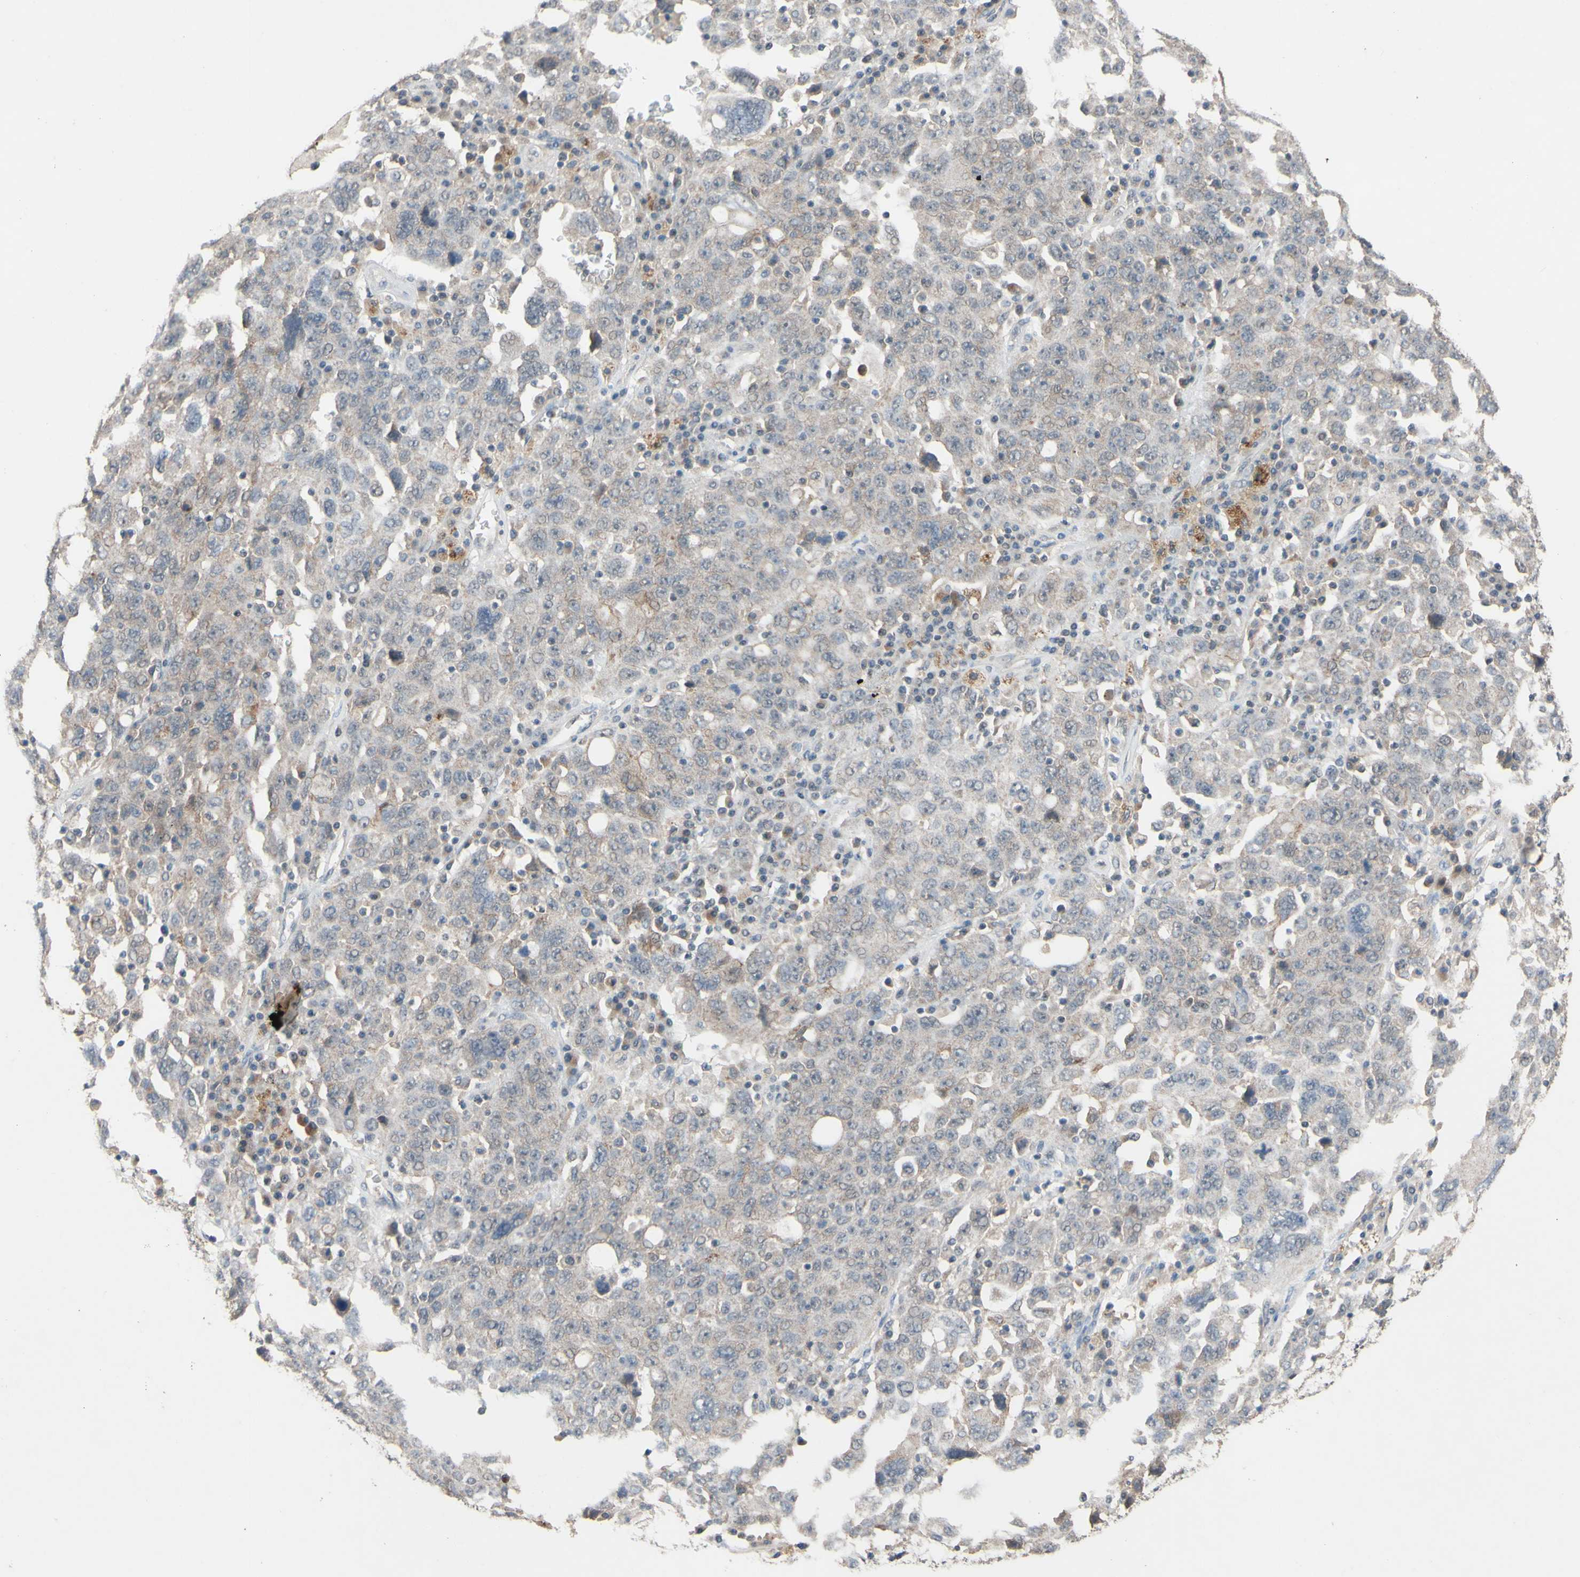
{"staining": {"intensity": "weak", "quantity": "25%-75%", "location": "cytoplasmic/membranous"}, "tissue": "ovarian cancer", "cell_type": "Tumor cells", "image_type": "cancer", "snomed": [{"axis": "morphology", "description": "Carcinoma, endometroid"}, {"axis": "topography", "description": "Ovary"}], "caption": "Immunohistochemical staining of endometroid carcinoma (ovarian) shows low levels of weak cytoplasmic/membranous protein staining in approximately 25%-75% of tumor cells.", "gene": "CDCP1", "patient": {"sex": "female", "age": 62}}